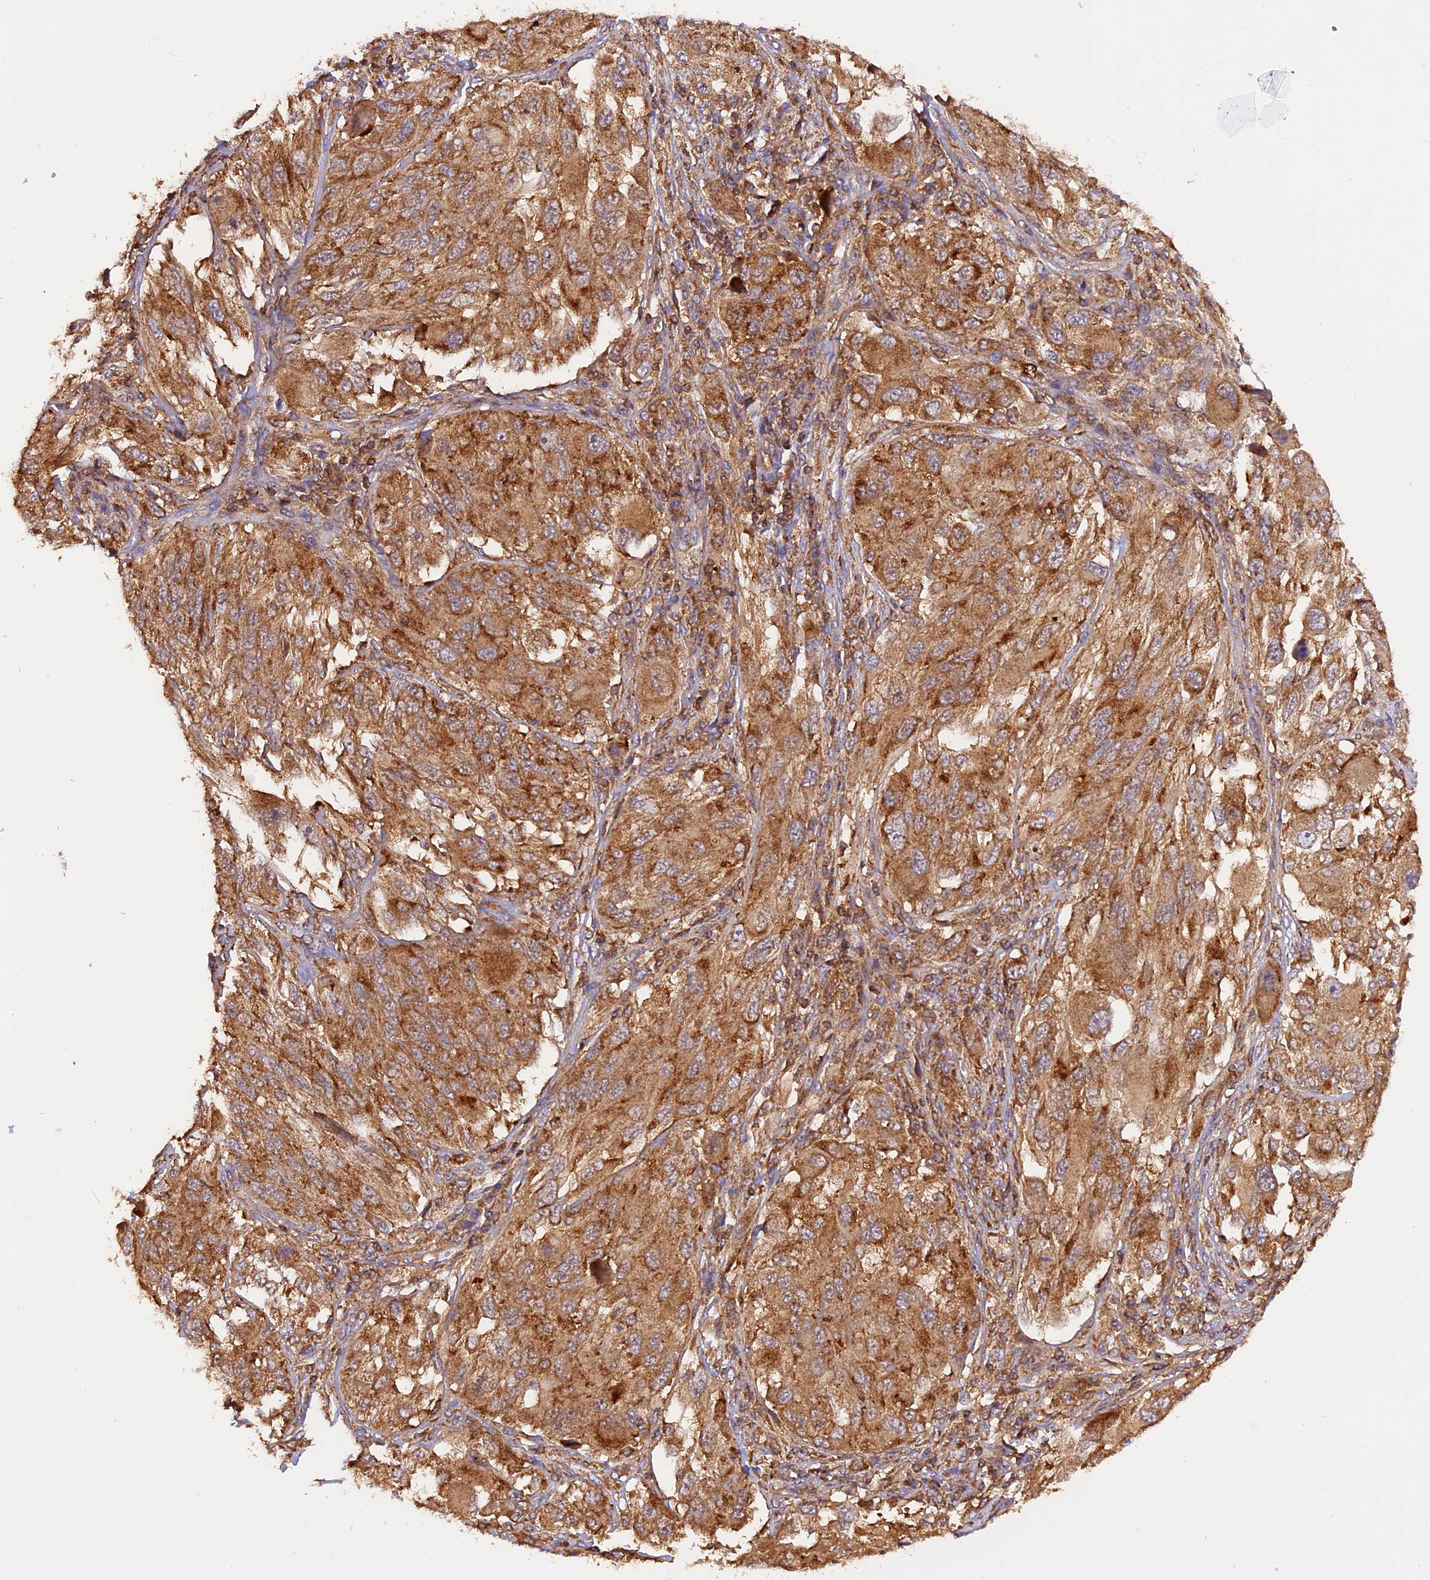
{"staining": {"intensity": "moderate", "quantity": ">75%", "location": "cytoplasmic/membranous"}, "tissue": "melanoma", "cell_type": "Tumor cells", "image_type": "cancer", "snomed": [{"axis": "morphology", "description": "Malignant melanoma, NOS"}, {"axis": "topography", "description": "Skin"}], "caption": "Immunohistochemical staining of human malignant melanoma shows medium levels of moderate cytoplasmic/membranous positivity in approximately >75% of tumor cells.", "gene": "PEX3", "patient": {"sex": "female", "age": 91}}